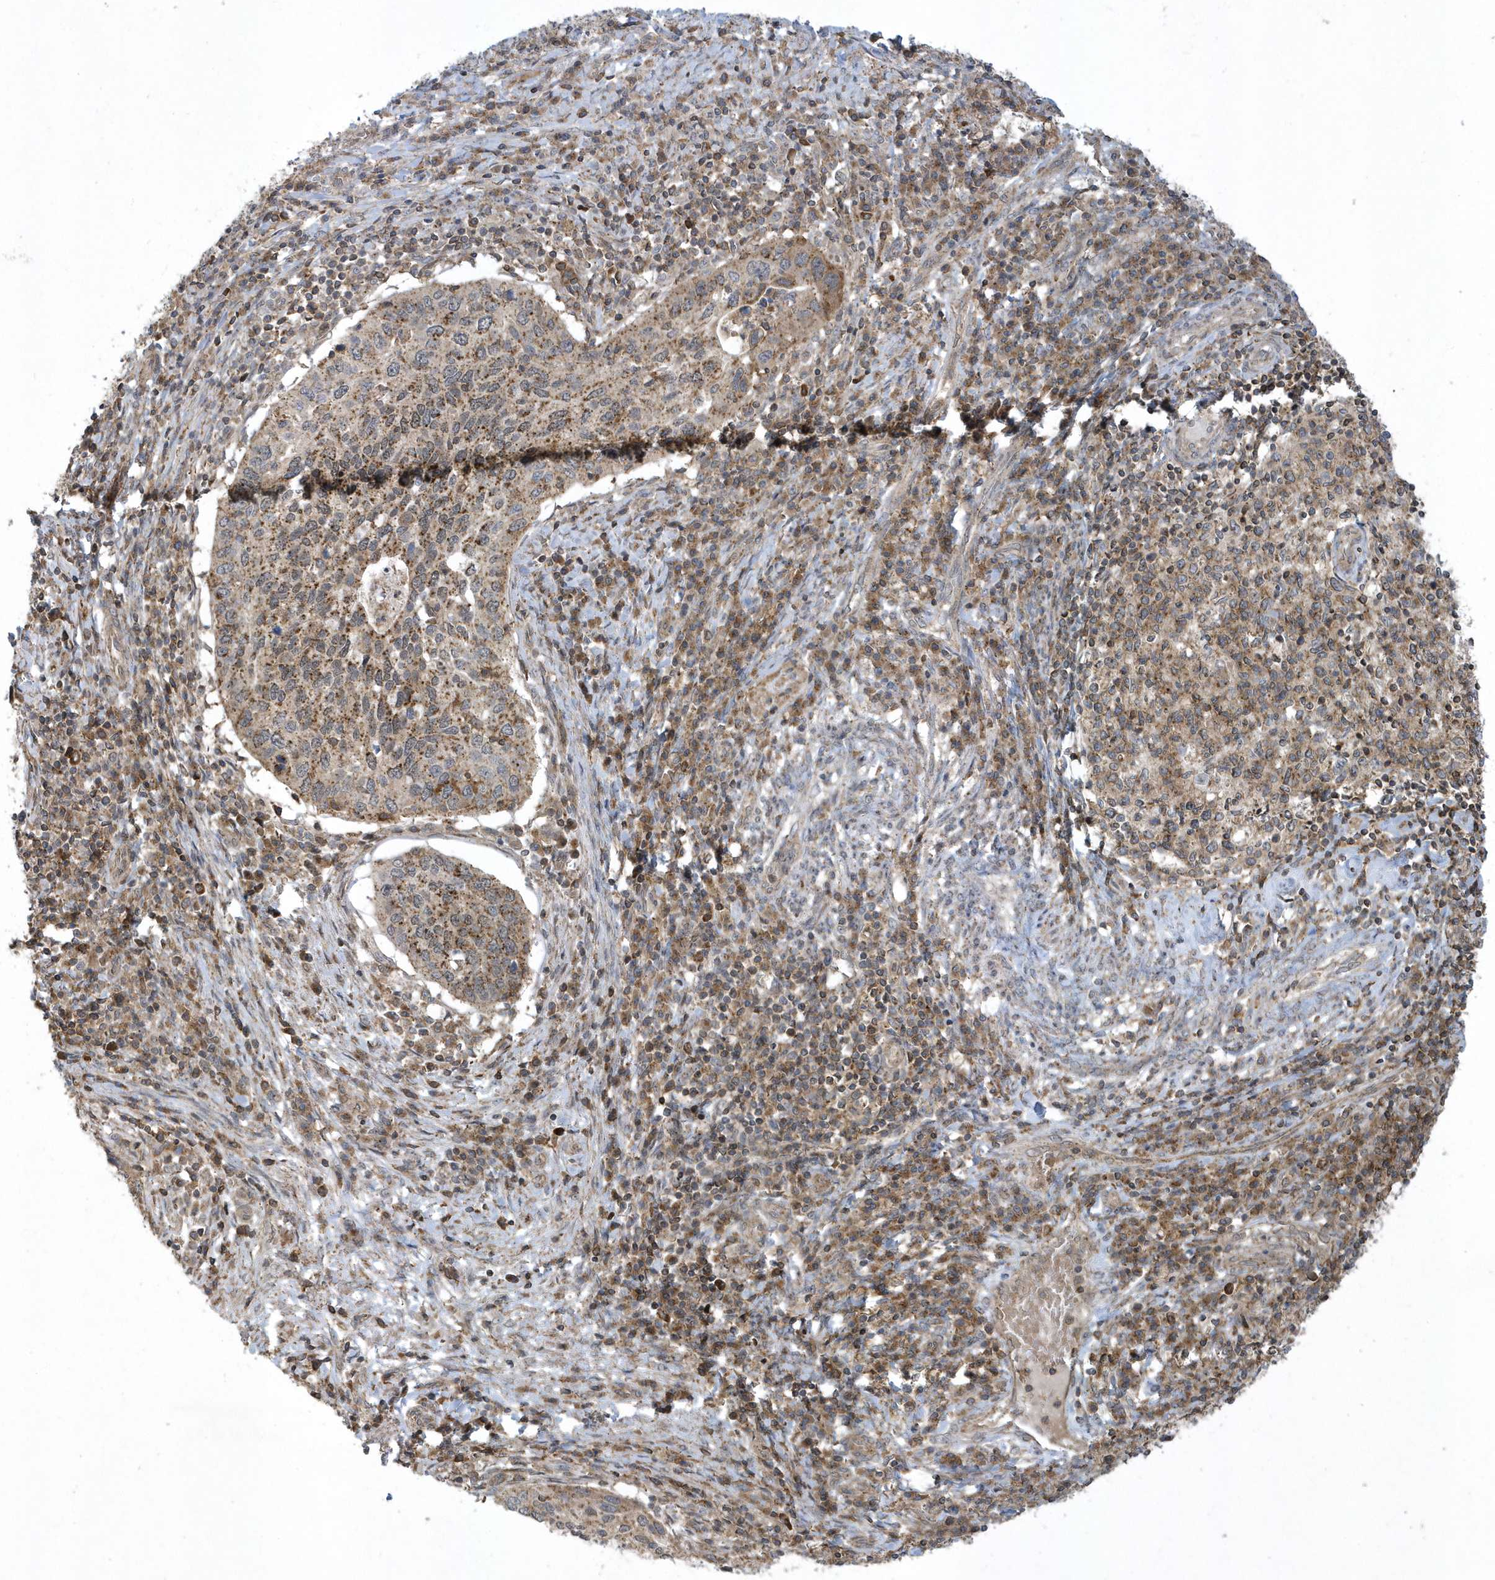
{"staining": {"intensity": "moderate", "quantity": ">75%", "location": "cytoplasmic/membranous"}, "tissue": "cervical cancer", "cell_type": "Tumor cells", "image_type": "cancer", "snomed": [{"axis": "morphology", "description": "Squamous cell carcinoma, NOS"}, {"axis": "topography", "description": "Cervix"}], "caption": "A brown stain highlights moderate cytoplasmic/membranous staining of a protein in human squamous cell carcinoma (cervical) tumor cells.", "gene": "STAMBP", "patient": {"sex": "female", "age": 38}}